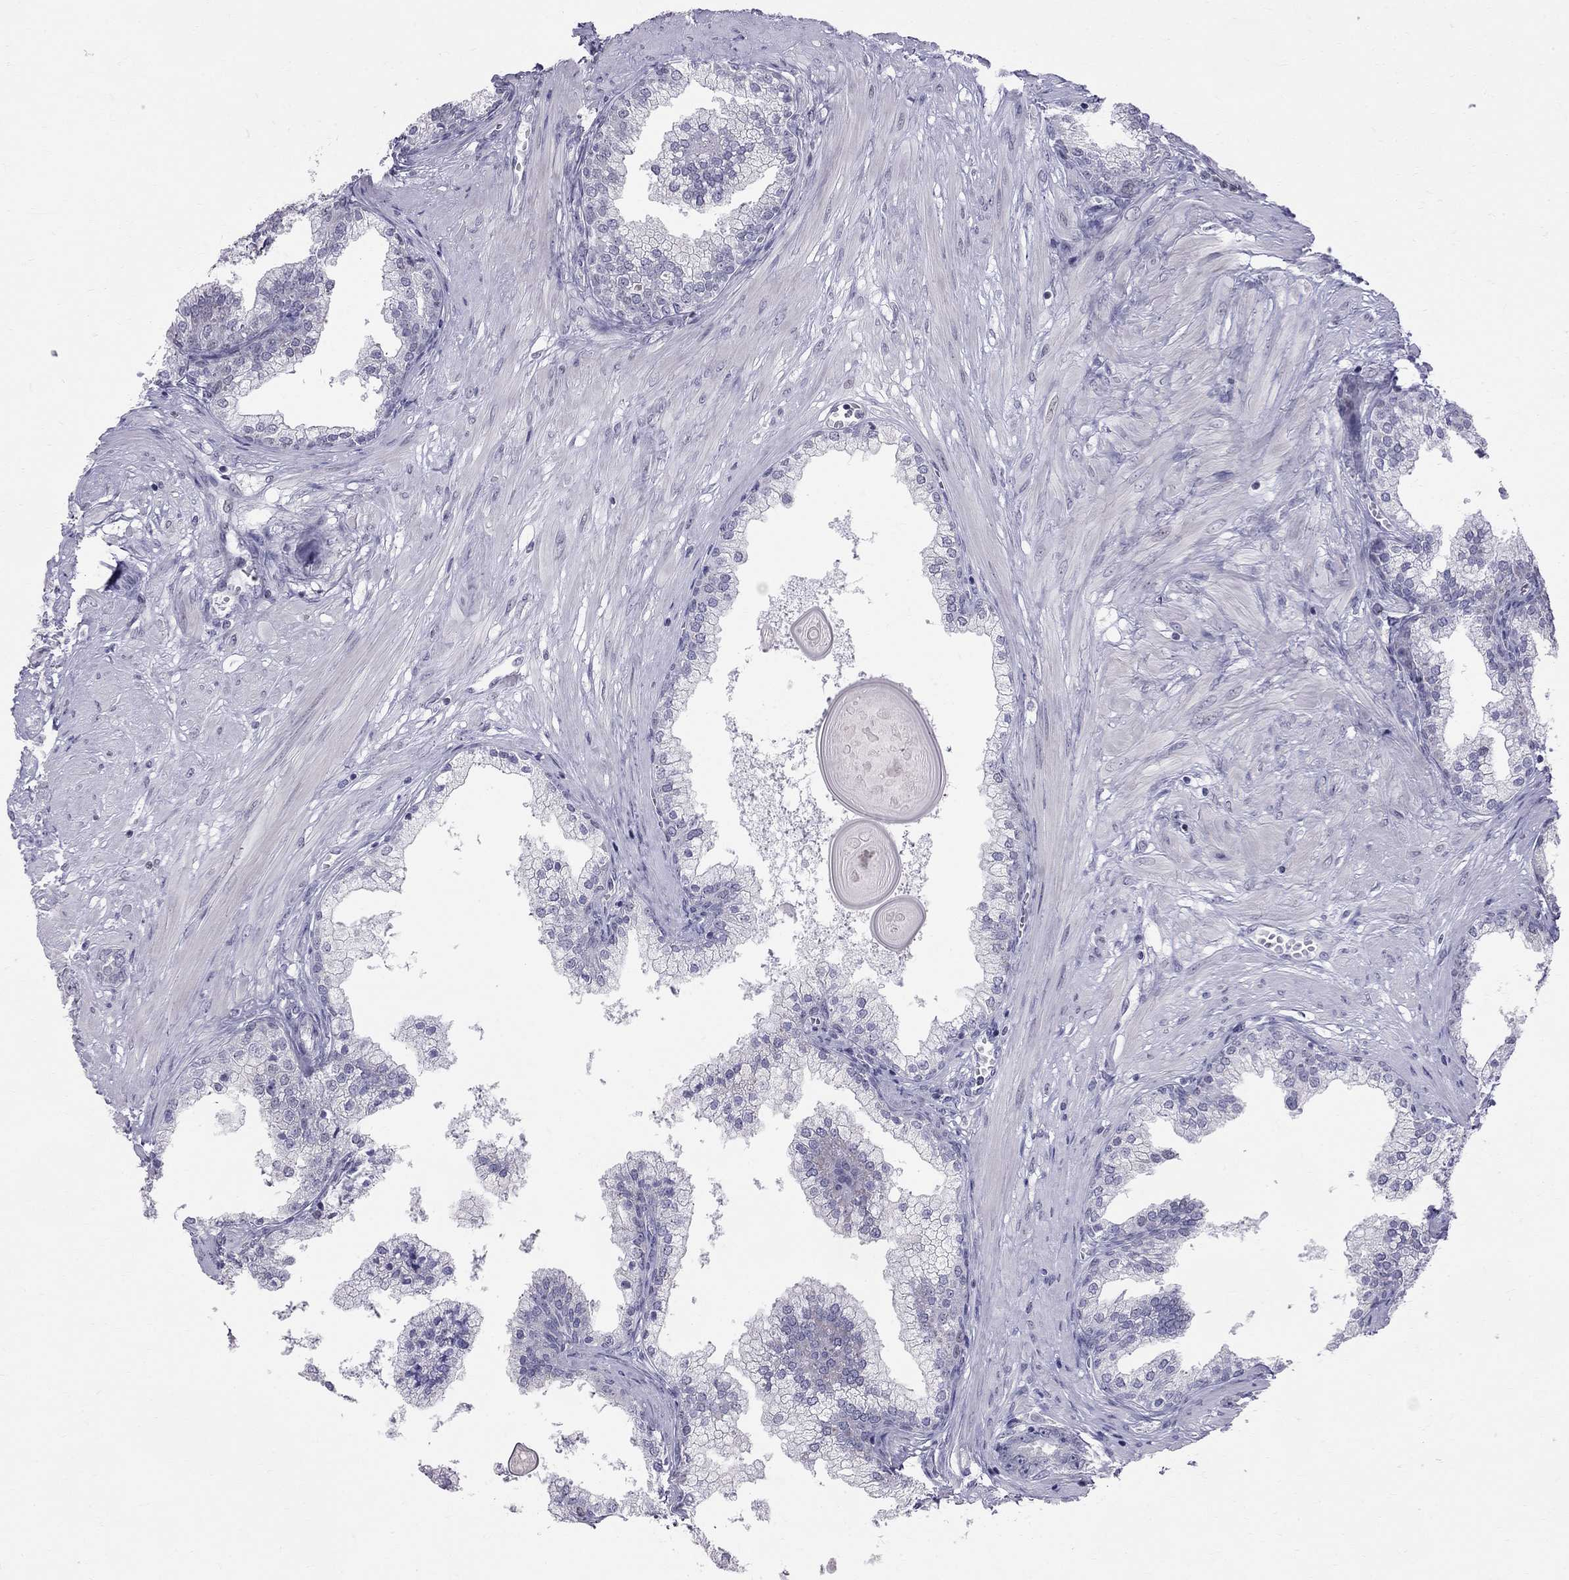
{"staining": {"intensity": "weak", "quantity": "<25%", "location": "cytoplasmic/membranous"}, "tissue": "prostate cancer", "cell_type": "Tumor cells", "image_type": "cancer", "snomed": [{"axis": "morphology", "description": "Adenocarcinoma, NOS"}, {"axis": "topography", "description": "Prostate"}], "caption": "This is a photomicrograph of IHC staining of prostate cancer, which shows no positivity in tumor cells.", "gene": "MUC15", "patient": {"sex": "male", "age": 67}}